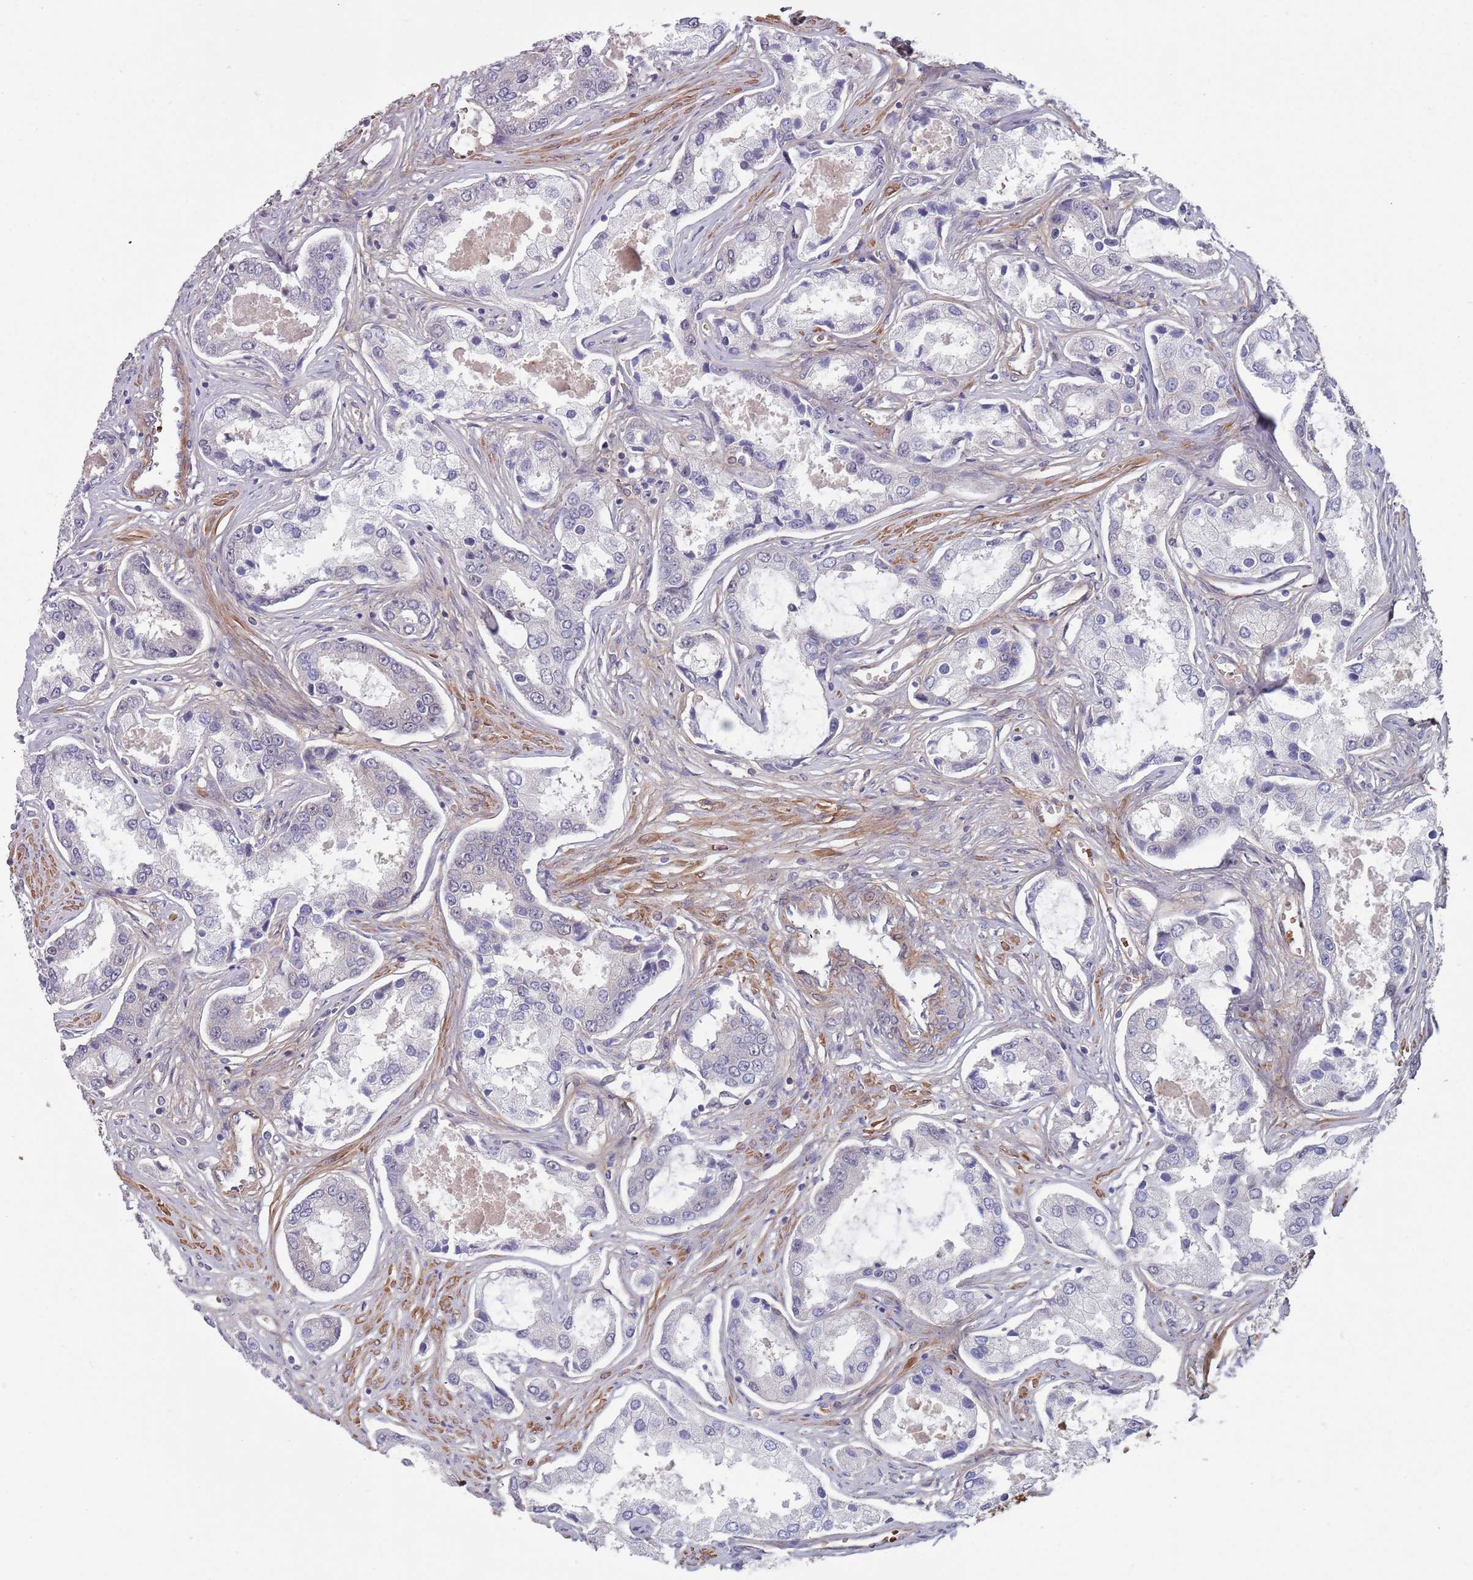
{"staining": {"intensity": "negative", "quantity": "none", "location": "none"}, "tissue": "prostate cancer", "cell_type": "Tumor cells", "image_type": "cancer", "snomed": [{"axis": "morphology", "description": "Adenocarcinoma, Low grade"}, {"axis": "topography", "description": "Prostate"}], "caption": "Human adenocarcinoma (low-grade) (prostate) stained for a protein using immunohistochemistry (IHC) reveals no expression in tumor cells.", "gene": "CLNS1A", "patient": {"sex": "male", "age": 68}}